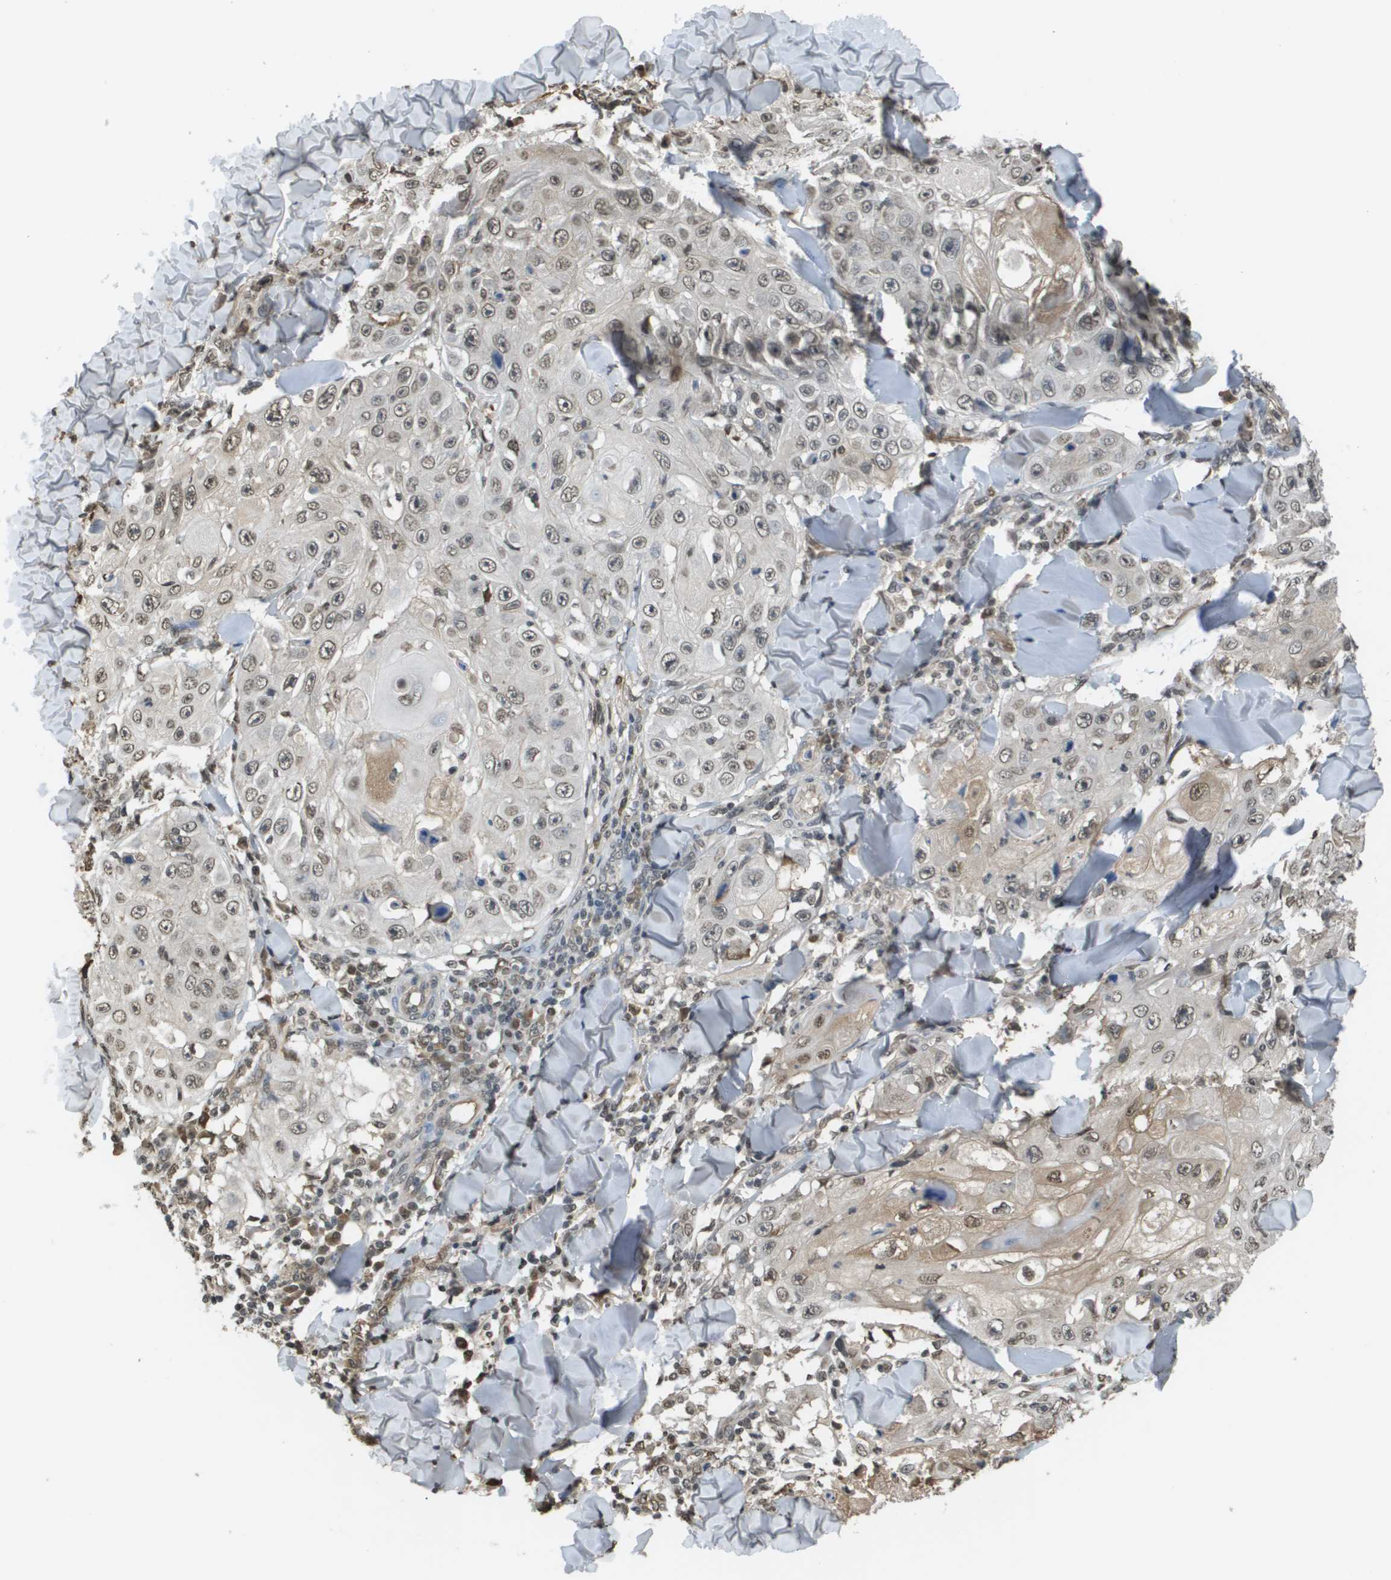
{"staining": {"intensity": "weak", "quantity": ">75%", "location": "nuclear"}, "tissue": "skin cancer", "cell_type": "Tumor cells", "image_type": "cancer", "snomed": [{"axis": "morphology", "description": "Squamous cell carcinoma, NOS"}, {"axis": "topography", "description": "Skin"}], "caption": "Immunohistochemical staining of skin cancer (squamous cell carcinoma) displays weak nuclear protein staining in approximately >75% of tumor cells. (Brightfield microscopy of DAB IHC at high magnification).", "gene": "NDRG2", "patient": {"sex": "male", "age": 86}}